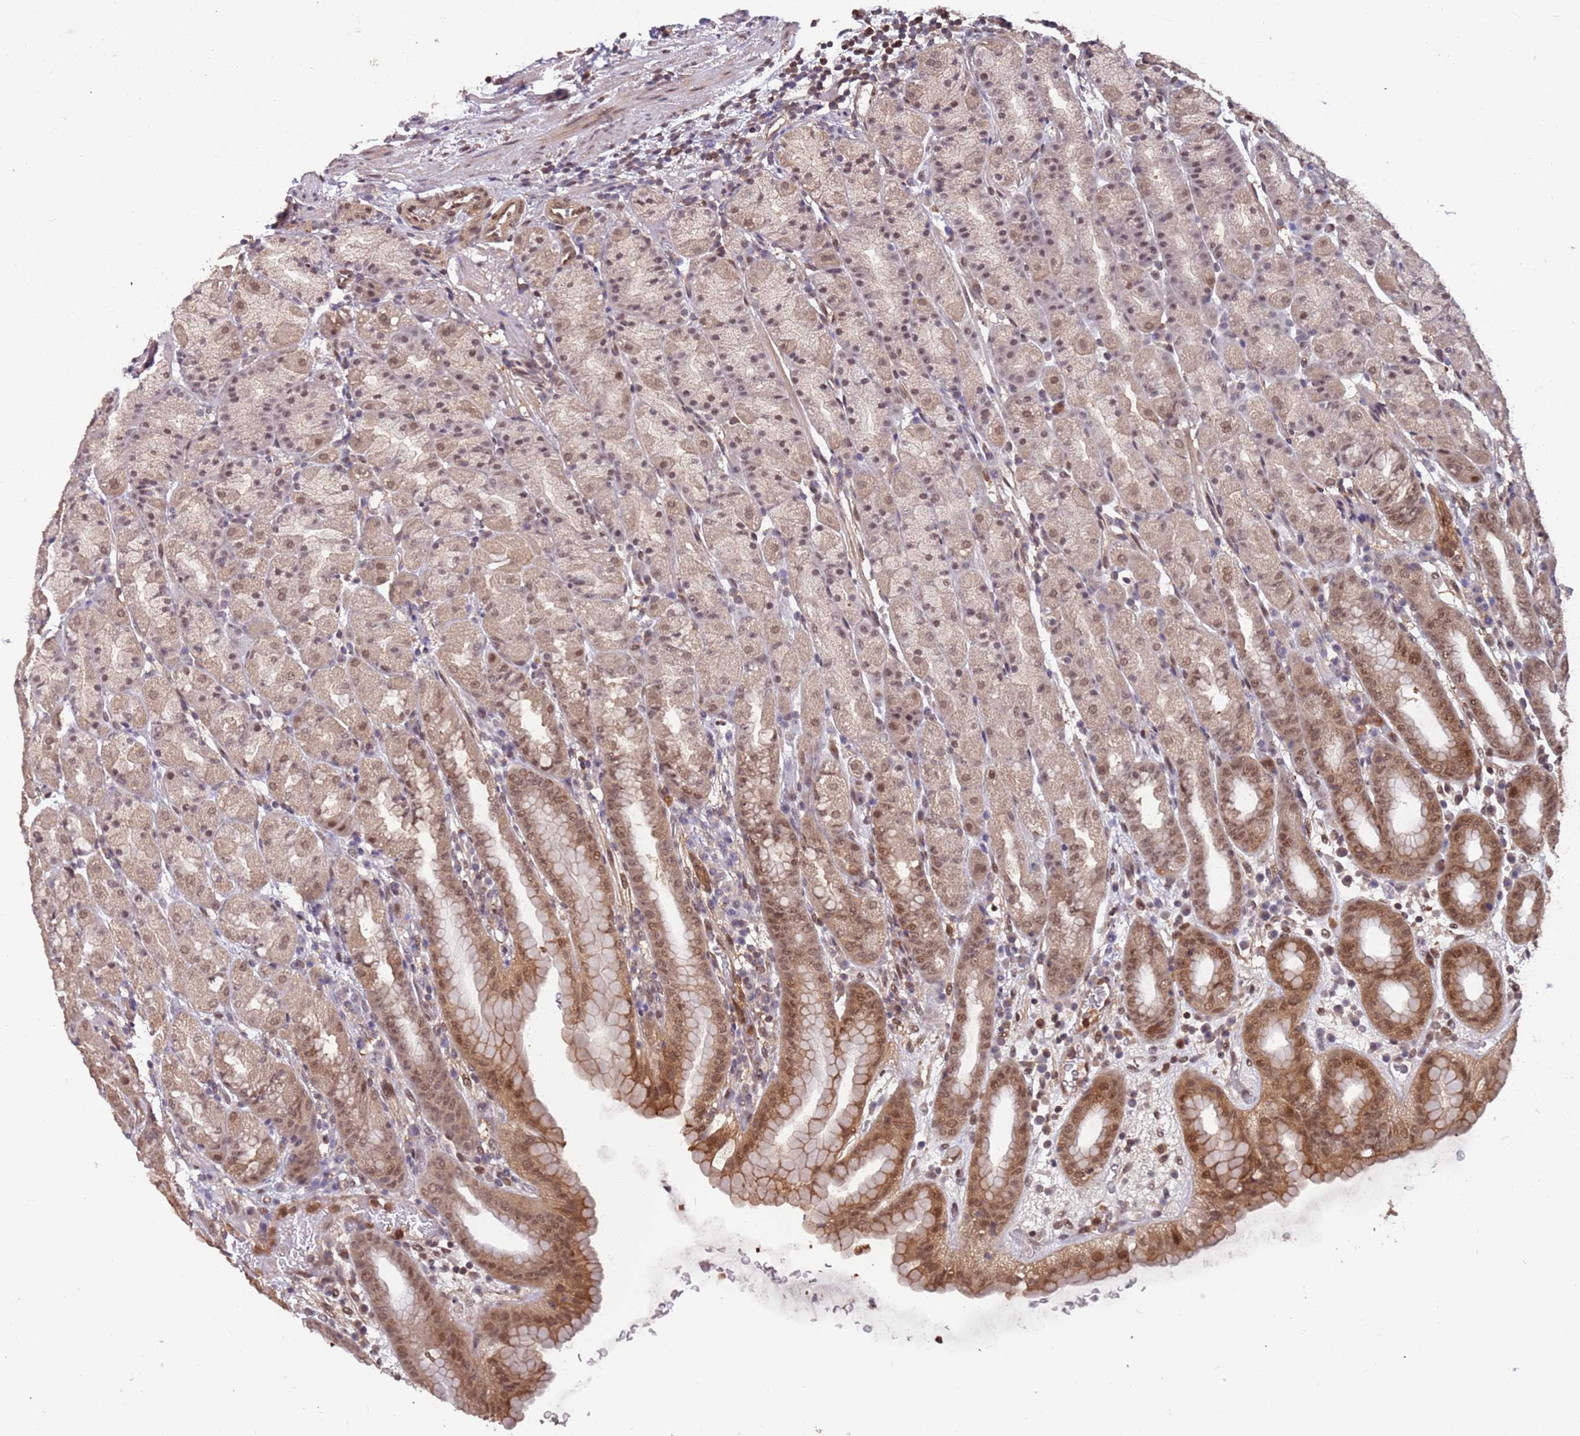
{"staining": {"intensity": "moderate", "quantity": ">75%", "location": "cytoplasmic/membranous,nuclear"}, "tissue": "stomach", "cell_type": "Glandular cells", "image_type": "normal", "snomed": [{"axis": "morphology", "description": "Normal tissue, NOS"}, {"axis": "topography", "description": "Stomach, upper"}], "caption": "A brown stain labels moderate cytoplasmic/membranous,nuclear expression of a protein in glandular cells of benign human stomach.", "gene": "GBP2", "patient": {"sex": "male", "age": 68}}